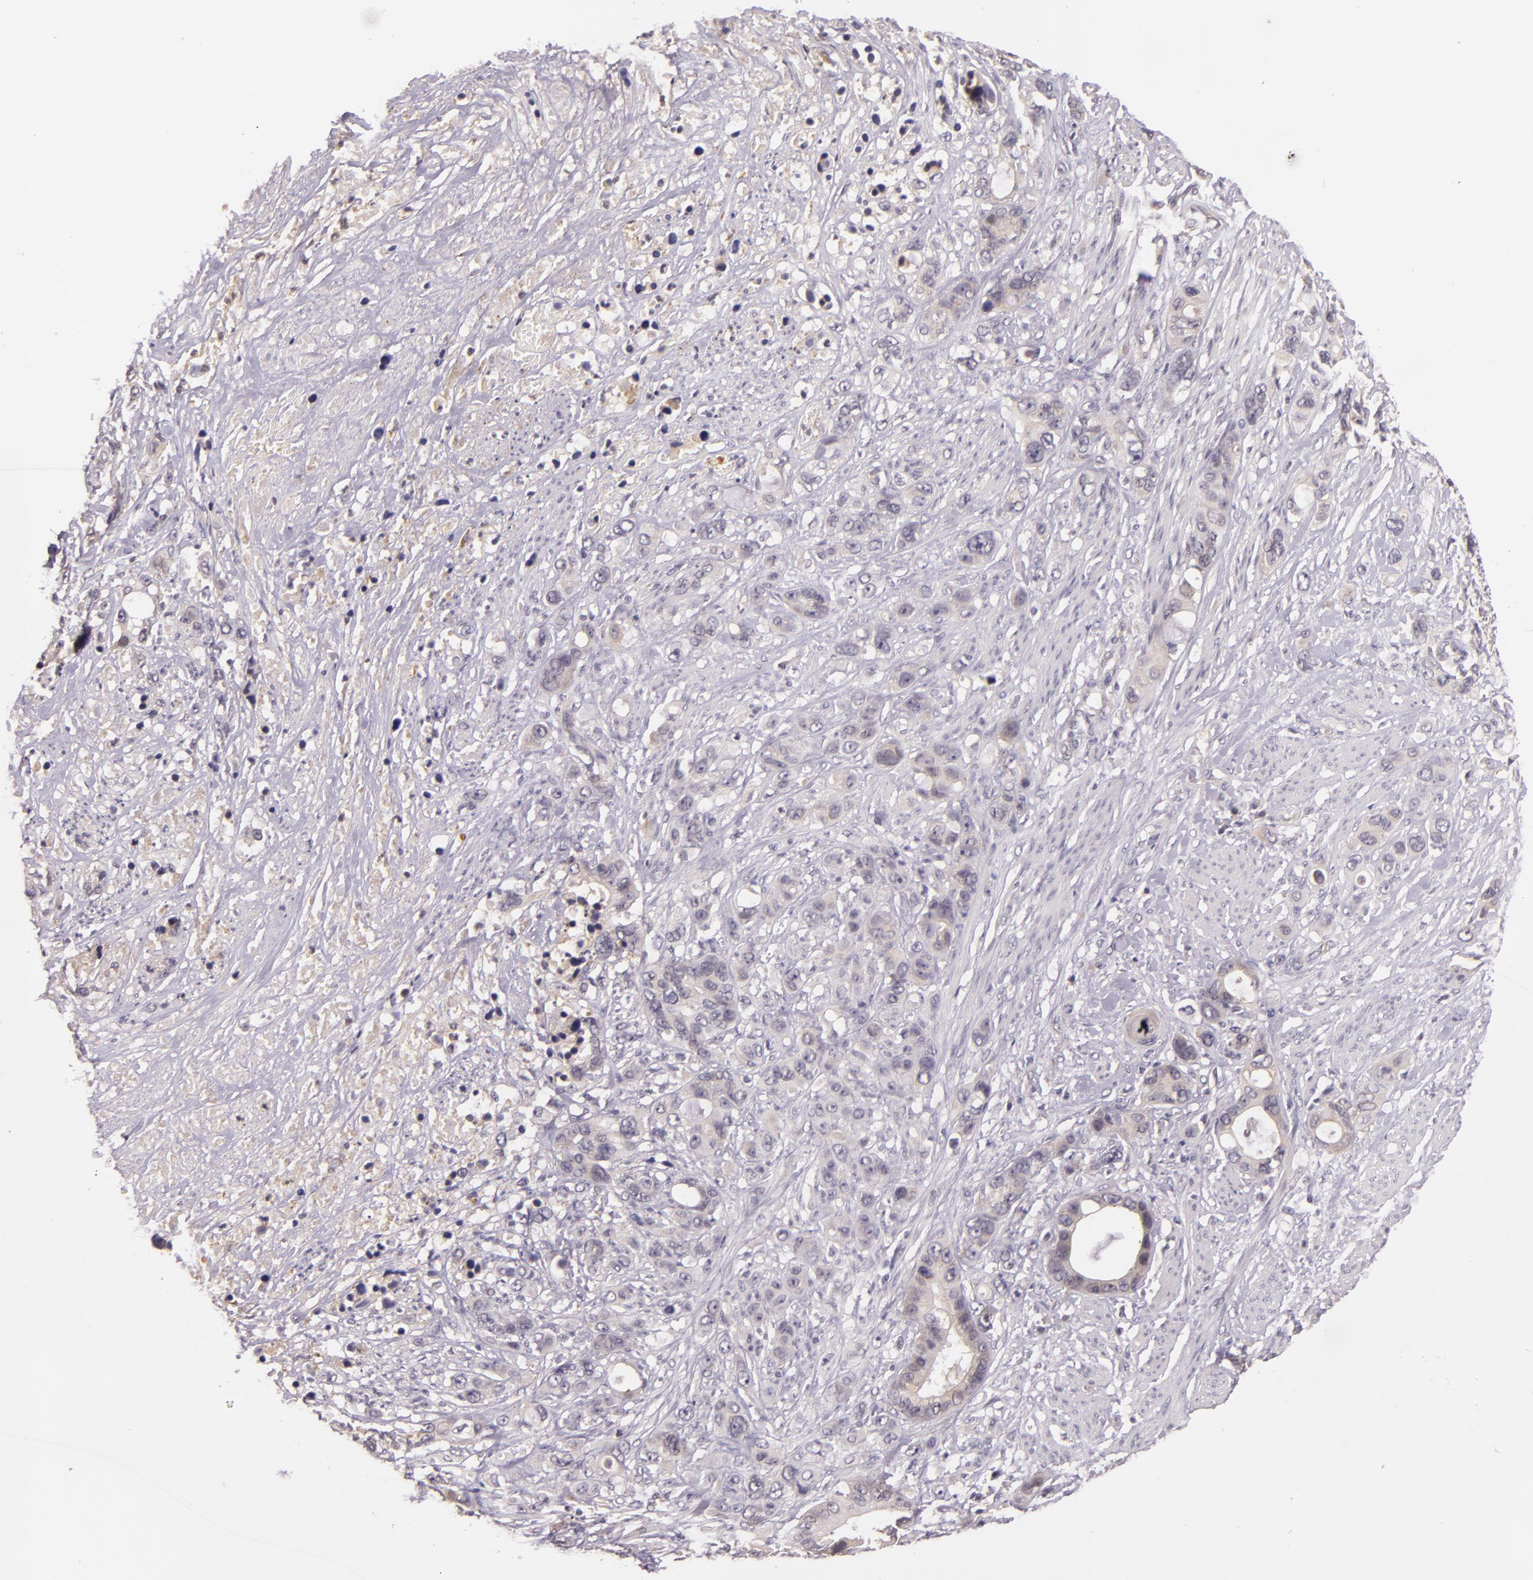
{"staining": {"intensity": "negative", "quantity": "none", "location": "none"}, "tissue": "stomach cancer", "cell_type": "Tumor cells", "image_type": "cancer", "snomed": [{"axis": "morphology", "description": "Adenocarcinoma, NOS"}, {"axis": "topography", "description": "Stomach, upper"}], "caption": "This is a micrograph of immunohistochemistry staining of adenocarcinoma (stomach), which shows no positivity in tumor cells. (Stains: DAB (3,3'-diaminobenzidine) immunohistochemistry with hematoxylin counter stain, Microscopy: brightfield microscopy at high magnification).", "gene": "ARMH4", "patient": {"sex": "male", "age": 47}}